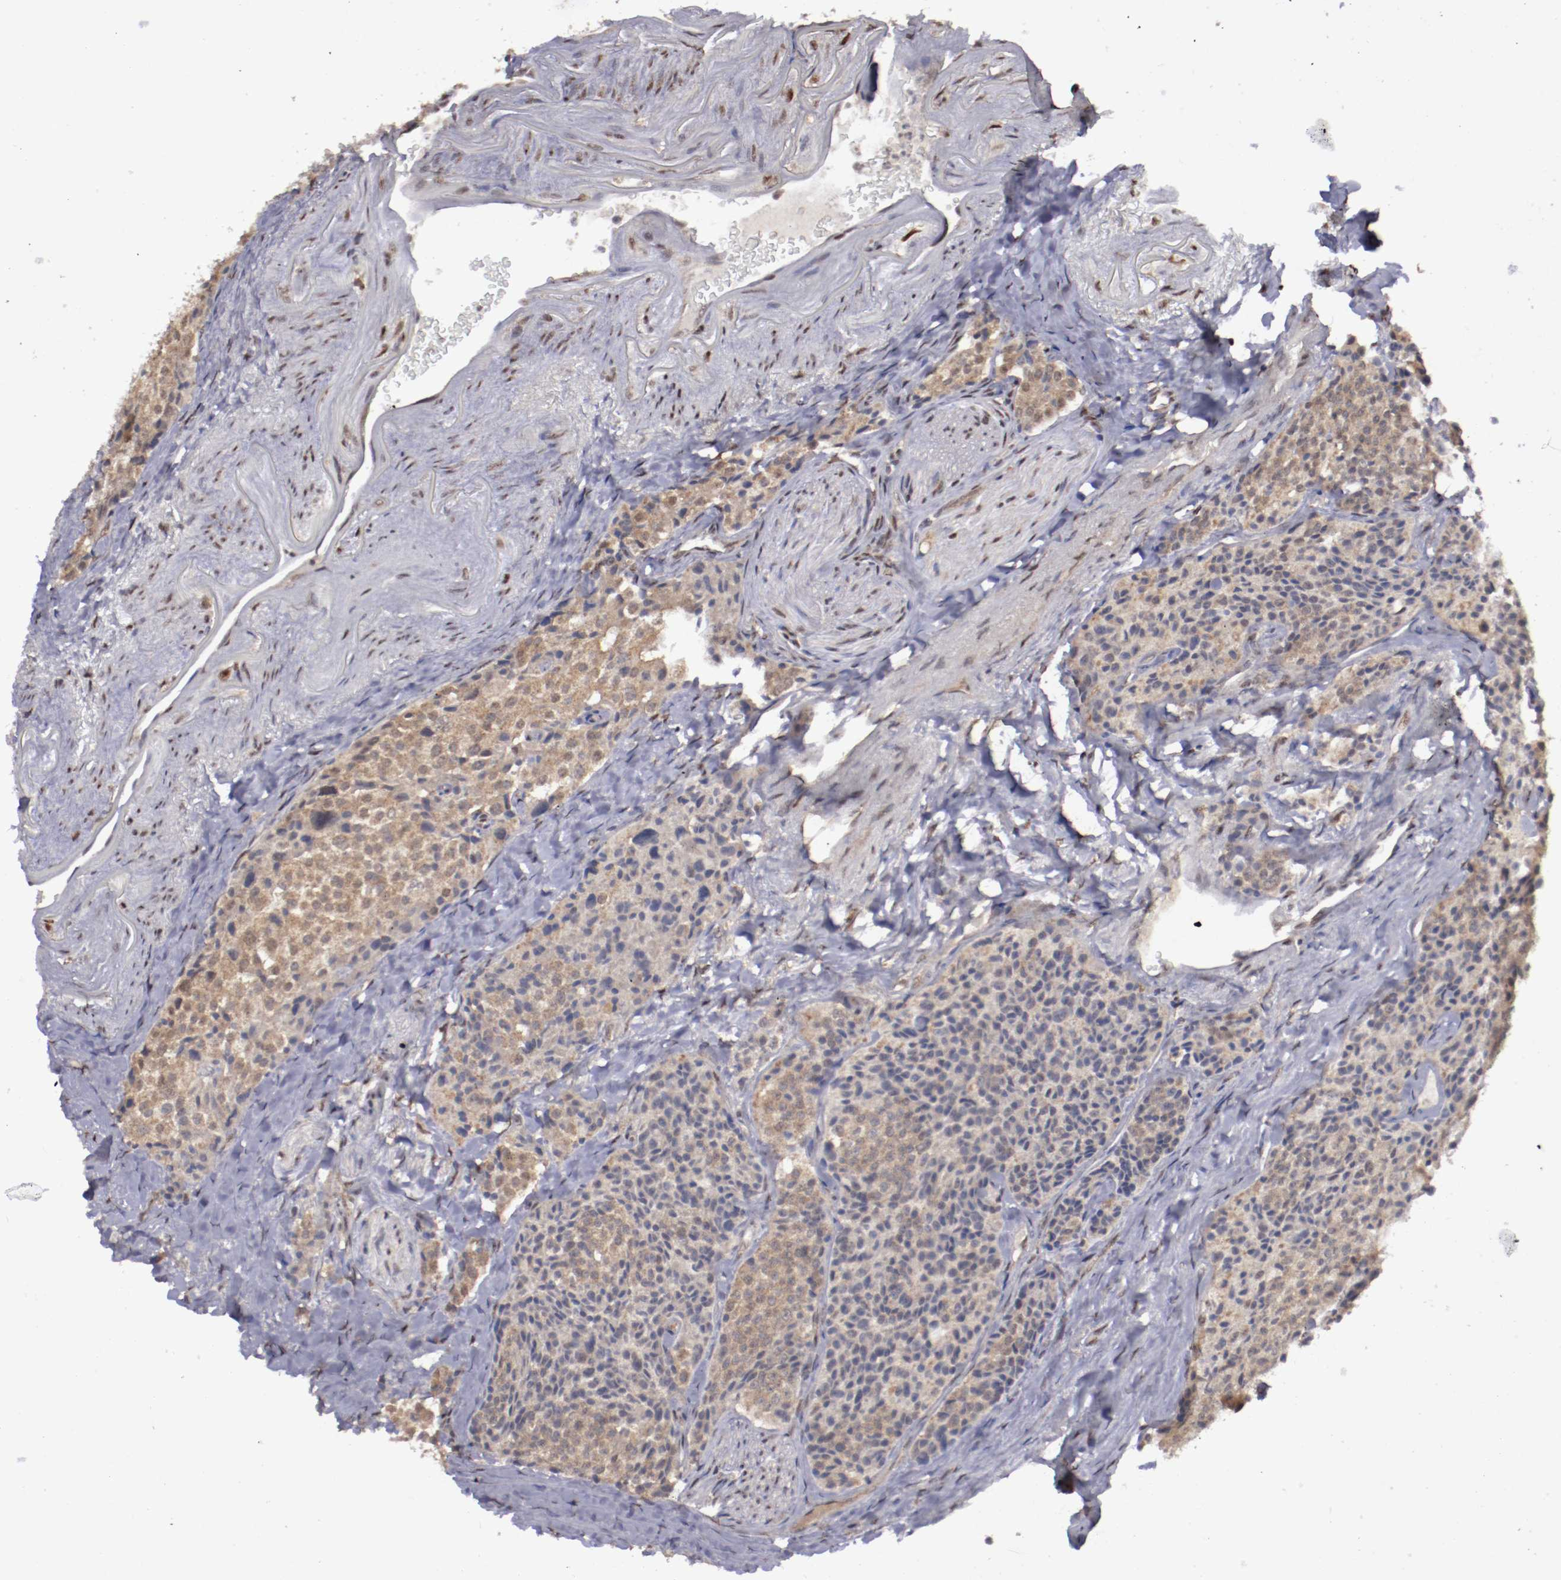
{"staining": {"intensity": "weak", "quantity": ">75%", "location": "cytoplasmic/membranous"}, "tissue": "carcinoid", "cell_type": "Tumor cells", "image_type": "cancer", "snomed": [{"axis": "morphology", "description": "Carcinoid, malignant, NOS"}, {"axis": "topography", "description": "Colon"}], "caption": "The immunohistochemical stain labels weak cytoplasmic/membranous positivity in tumor cells of carcinoid (malignant) tissue.", "gene": "ARNT", "patient": {"sex": "female", "age": 61}}